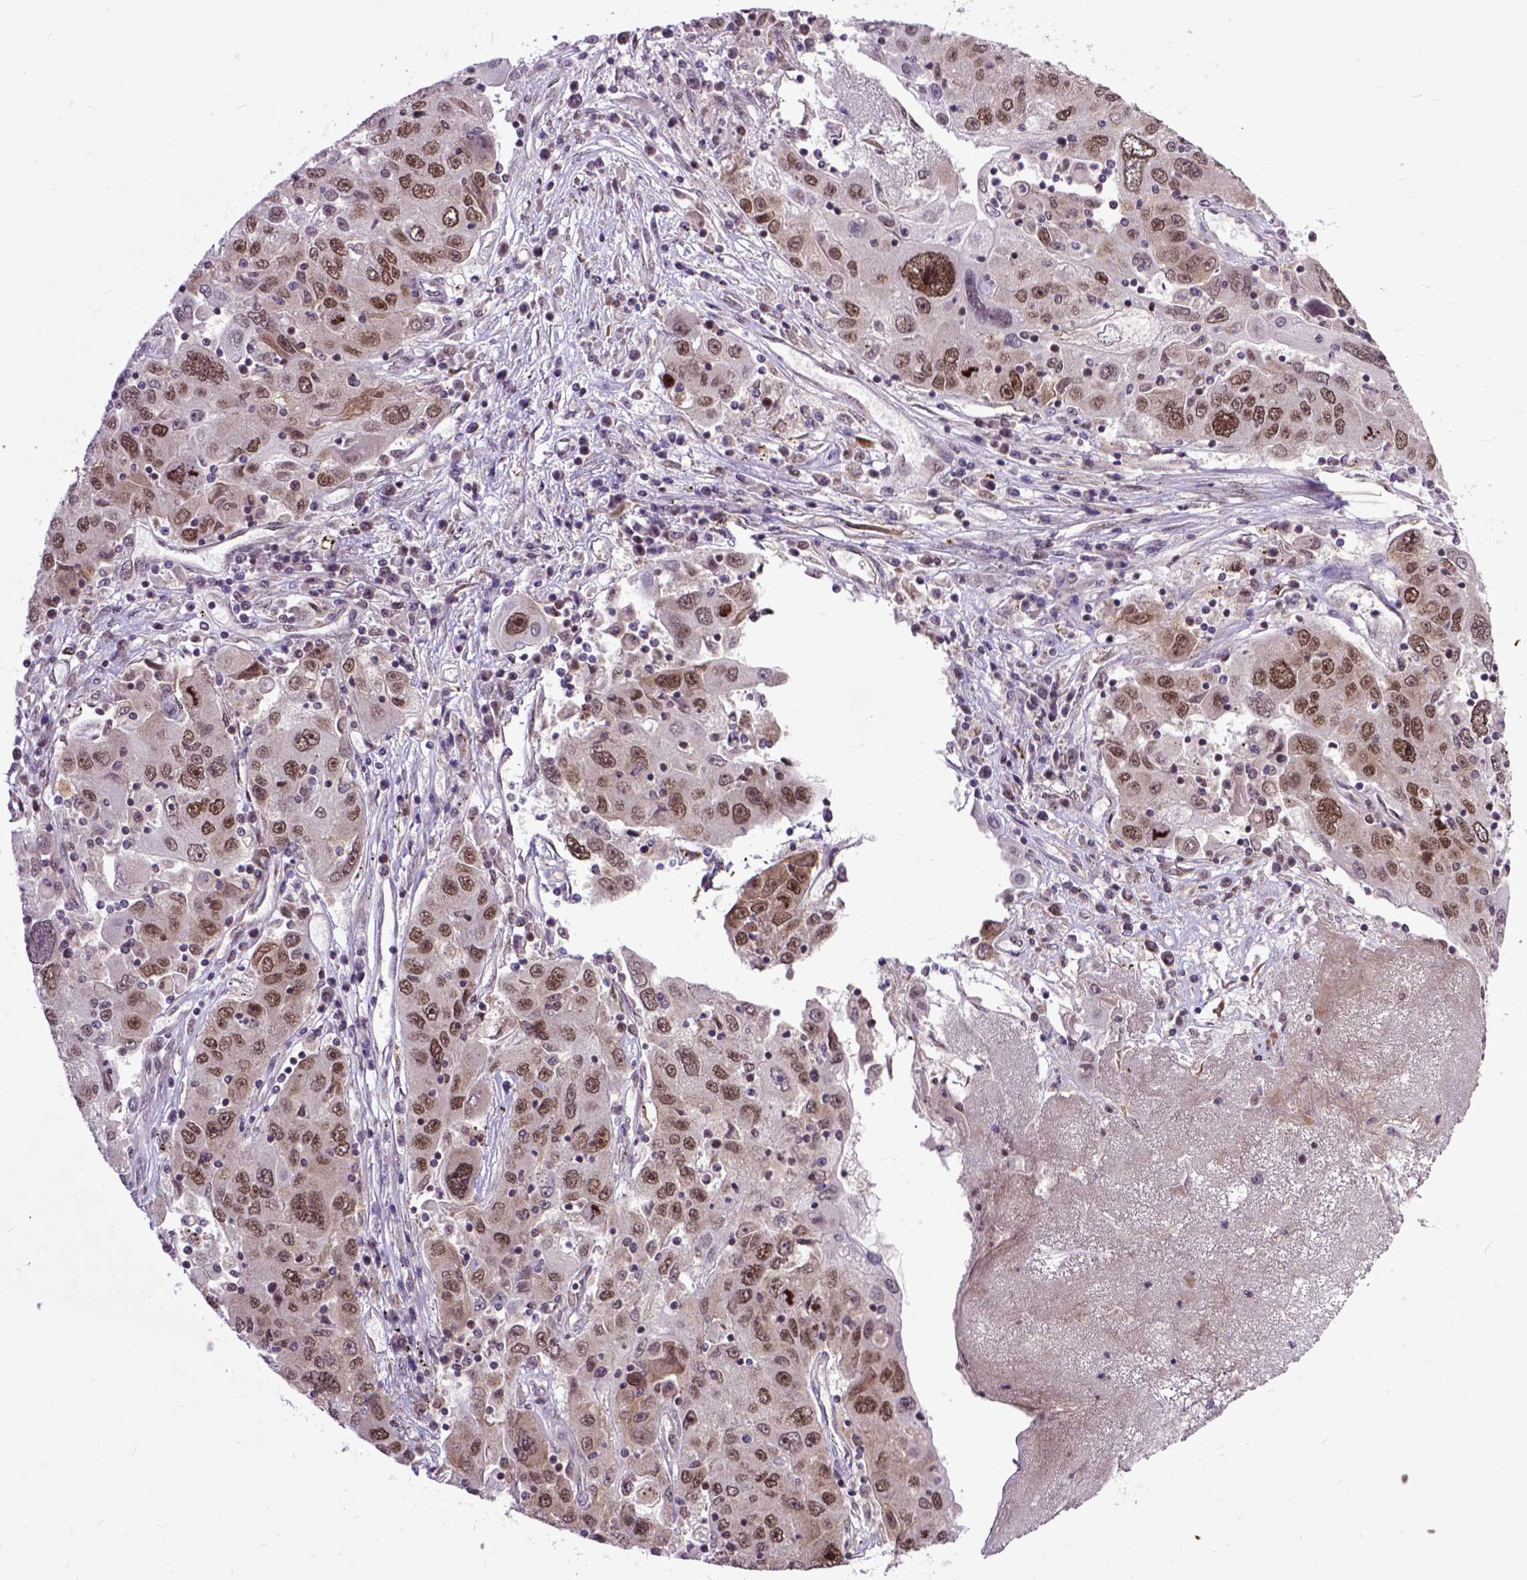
{"staining": {"intensity": "moderate", "quantity": ">75%", "location": "cytoplasmic/membranous,nuclear"}, "tissue": "stomach cancer", "cell_type": "Tumor cells", "image_type": "cancer", "snomed": [{"axis": "morphology", "description": "Adenocarcinoma, NOS"}, {"axis": "topography", "description": "Stomach"}], "caption": "IHC photomicrograph of neoplastic tissue: stomach cancer (adenocarcinoma) stained using IHC shows medium levels of moderate protein expression localized specifically in the cytoplasmic/membranous and nuclear of tumor cells, appearing as a cytoplasmic/membranous and nuclear brown color.", "gene": "RCC2", "patient": {"sex": "male", "age": 56}}